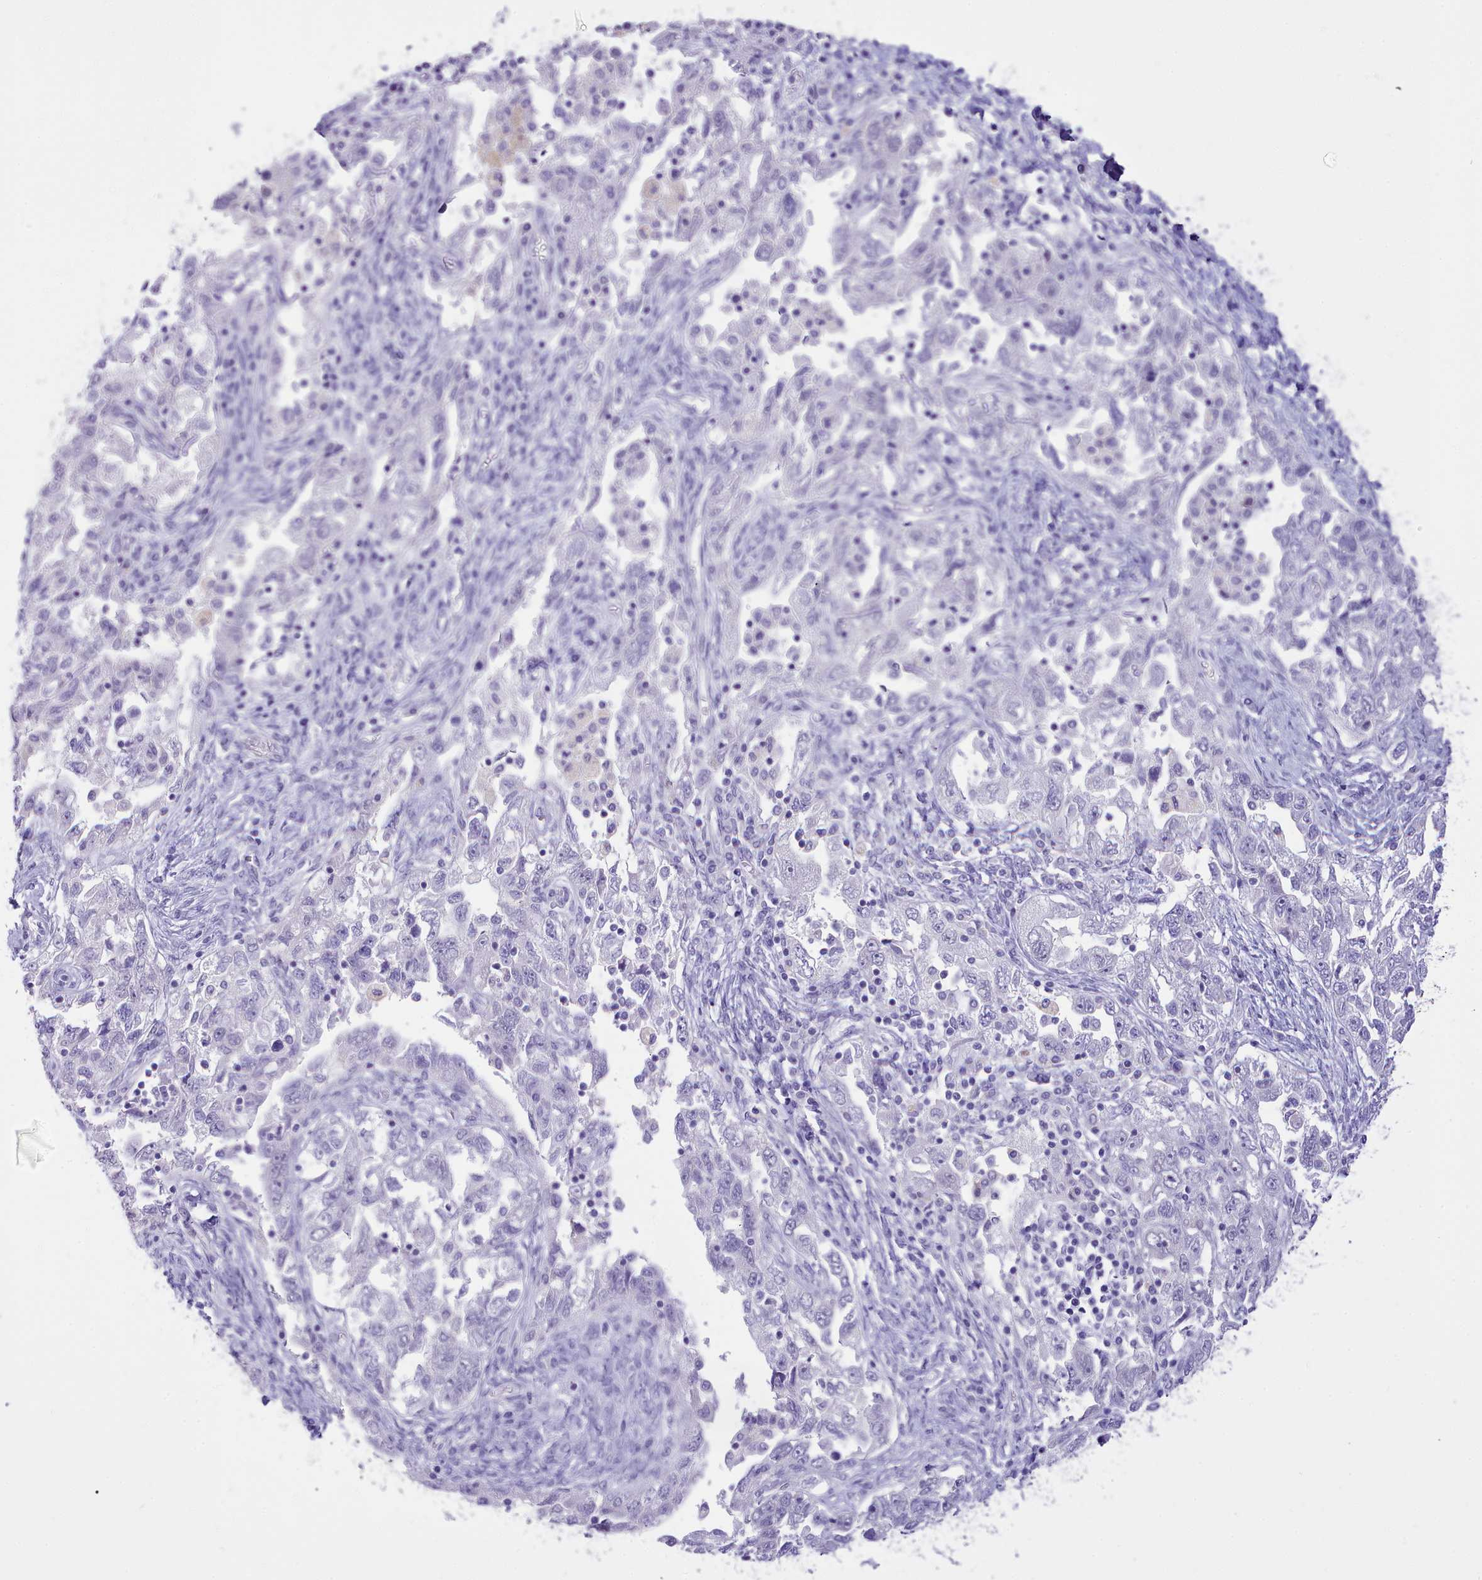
{"staining": {"intensity": "negative", "quantity": "none", "location": "none"}, "tissue": "ovarian cancer", "cell_type": "Tumor cells", "image_type": "cancer", "snomed": [{"axis": "morphology", "description": "Carcinoma, NOS"}, {"axis": "morphology", "description": "Cystadenocarcinoma, serous, NOS"}, {"axis": "topography", "description": "Ovary"}], "caption": "There is no significant positivity in tumor cells of serous cystadenocarcinoma (ovarian).", "gene": "LRRC37A", "patient": {"sex": "female", "age": 69}}